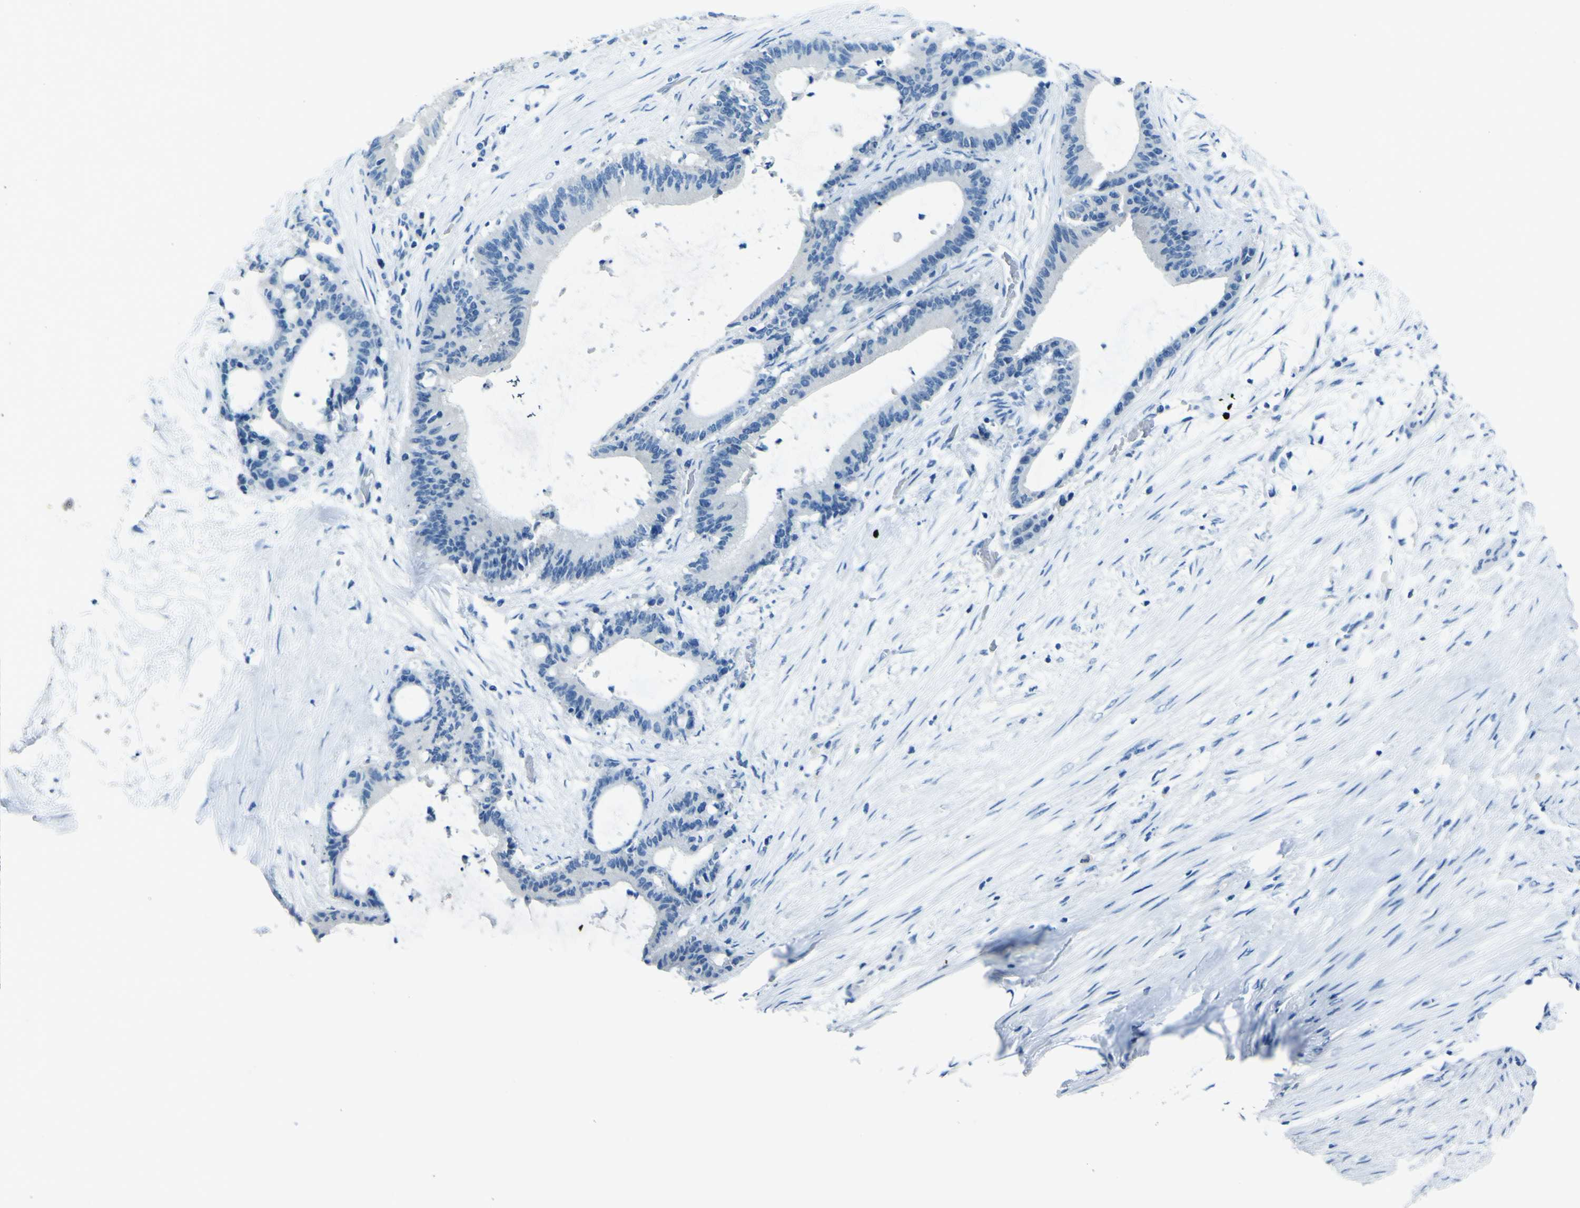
{"staining": {"intensity": "negative", "quantity": "none", "location": "none"}, "tissue": "liver cancer", "cell_type": "Tumor cells", "image_type": "cancer", "snomed": [{"axis": "morphology", "description": "Cholangiocarcinoma"}, {"axis": "topography", "description": "Liver"}], "caption": "This image is of cholangiocarcinoma (liver) stained with immunohistochemistry to label a protein in brown with the nuclei are counter-stained blue. There is no staining in tumor cells.", "gene": "PHKG1", "patient": {"sex": "female", "age": 73}}